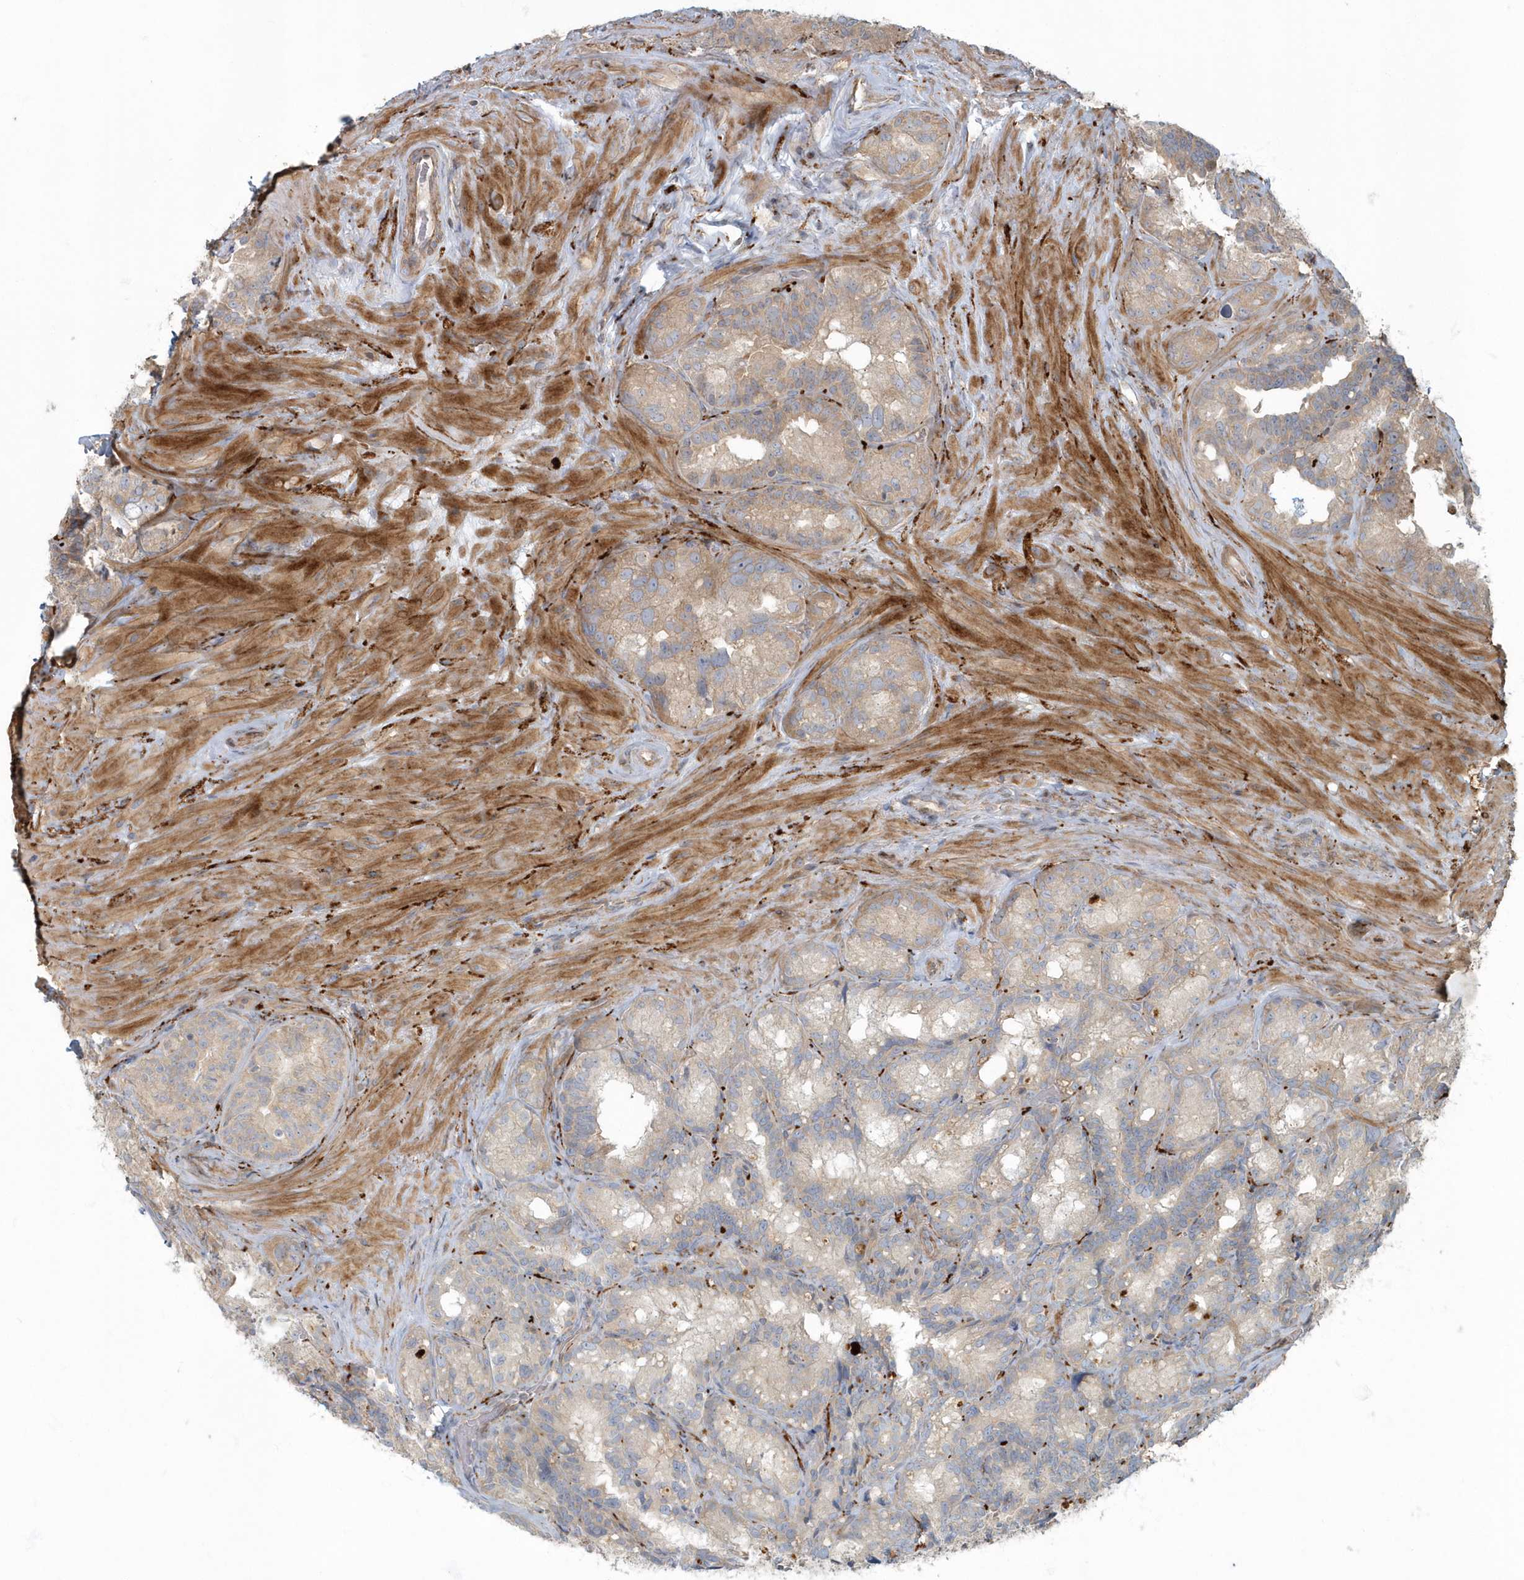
{"staining": {"intensity": "weak", "quantity": "<25%", "location": "cytoplasmic/membranous"}, "tissue": "seminal vesicle", "cell_type": "Glandular cells", "image_type": "normal", "snomed": [{"axis": "morphology", "description": "Normal tissue, NOS"}, {"axis": "topography", "description": "Seminal veicle"}], "caption": "An immunohistochemistry (IHC) micrograph of unremarkable seminal vesicle is shown. There is no staining in glandular cells of seminal vesicle.", "gene": "ARHGEF38", "patient": {"sex": "male", "age": 60}}